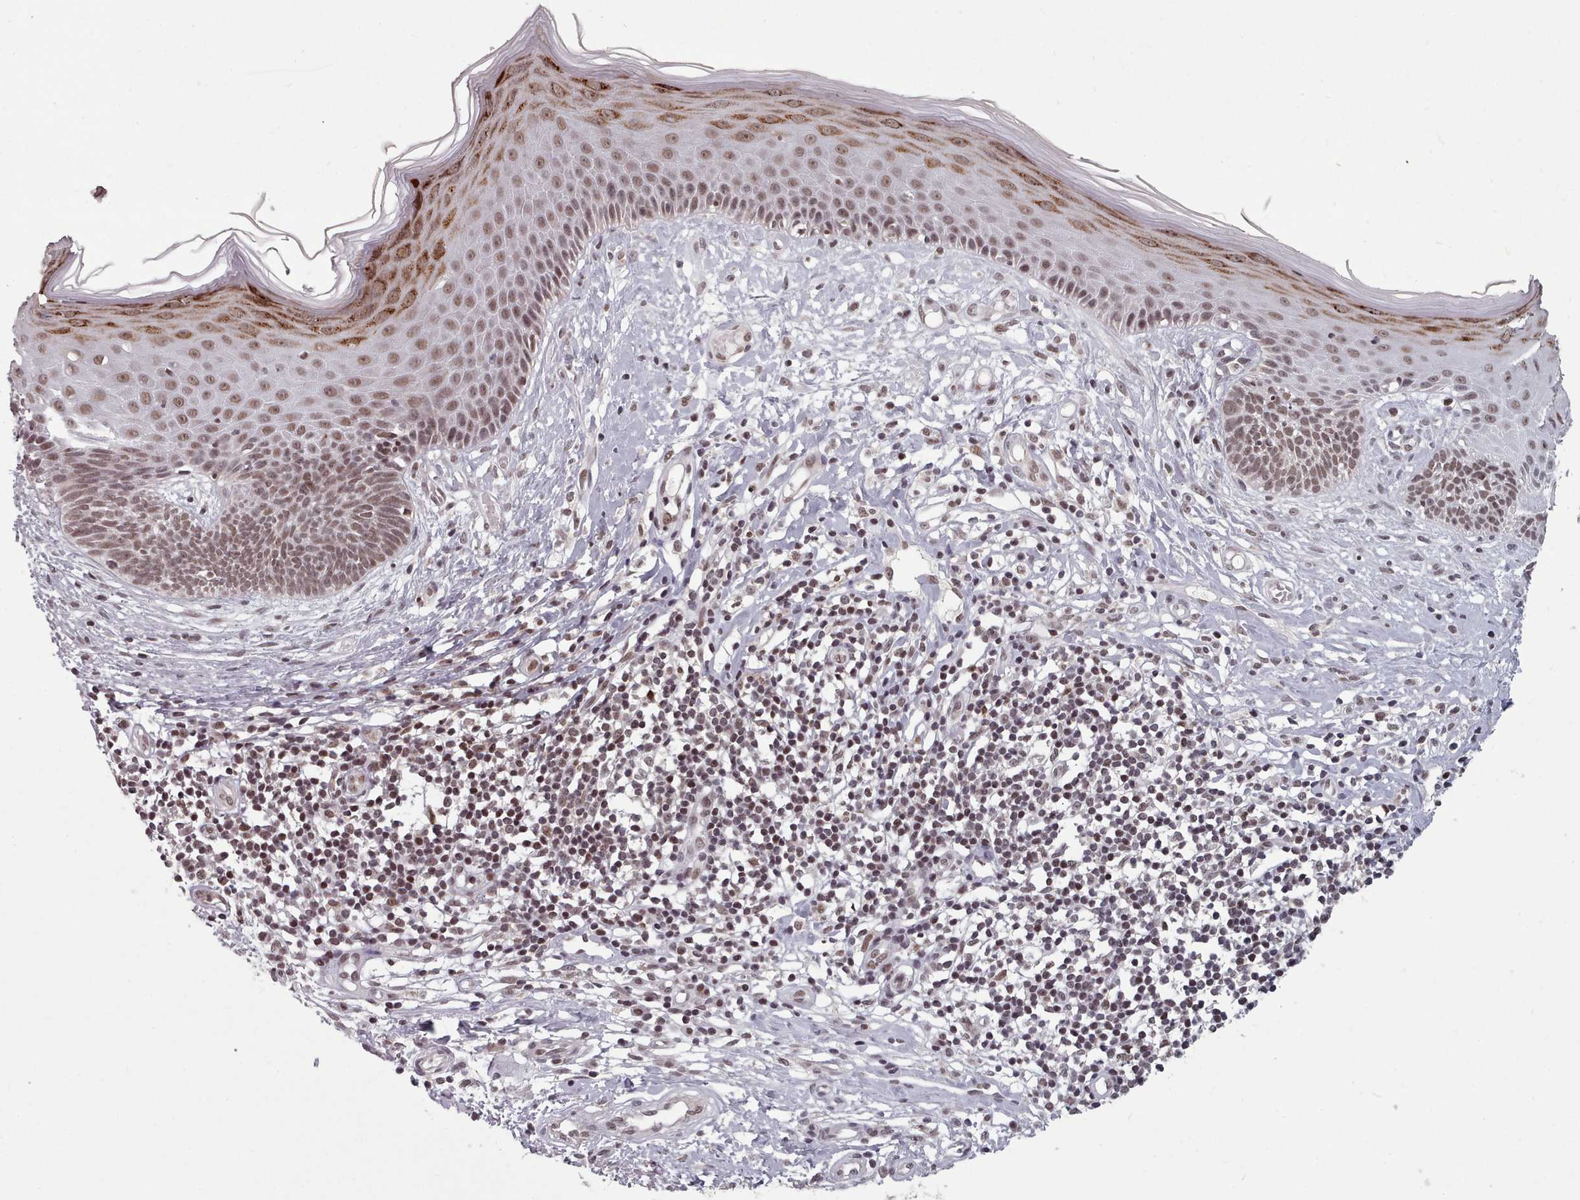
{"staining": {"intensity": "moderate", "quantity": ">75%", "location": "nuclear"}, "tissue": "skin cancer", "cell_type": "Tumor cells", "image_type": "cancer", "snomed": [{"axis": "morphology", "description": "Basal cell carcinoma"}, {"axis": "topography", "description": "Skin"}], "caption": "High-power microscopy captured an IHC image of skin cancer (basal cell carcinoma), revealing moderate nuclear positivity in about >75% of tumor cells. The protein of interest is shown in brown color, while the nuclei are stained blue.", "gene": "SRSF9", "patient": {"sex": "male", "age": 78}}